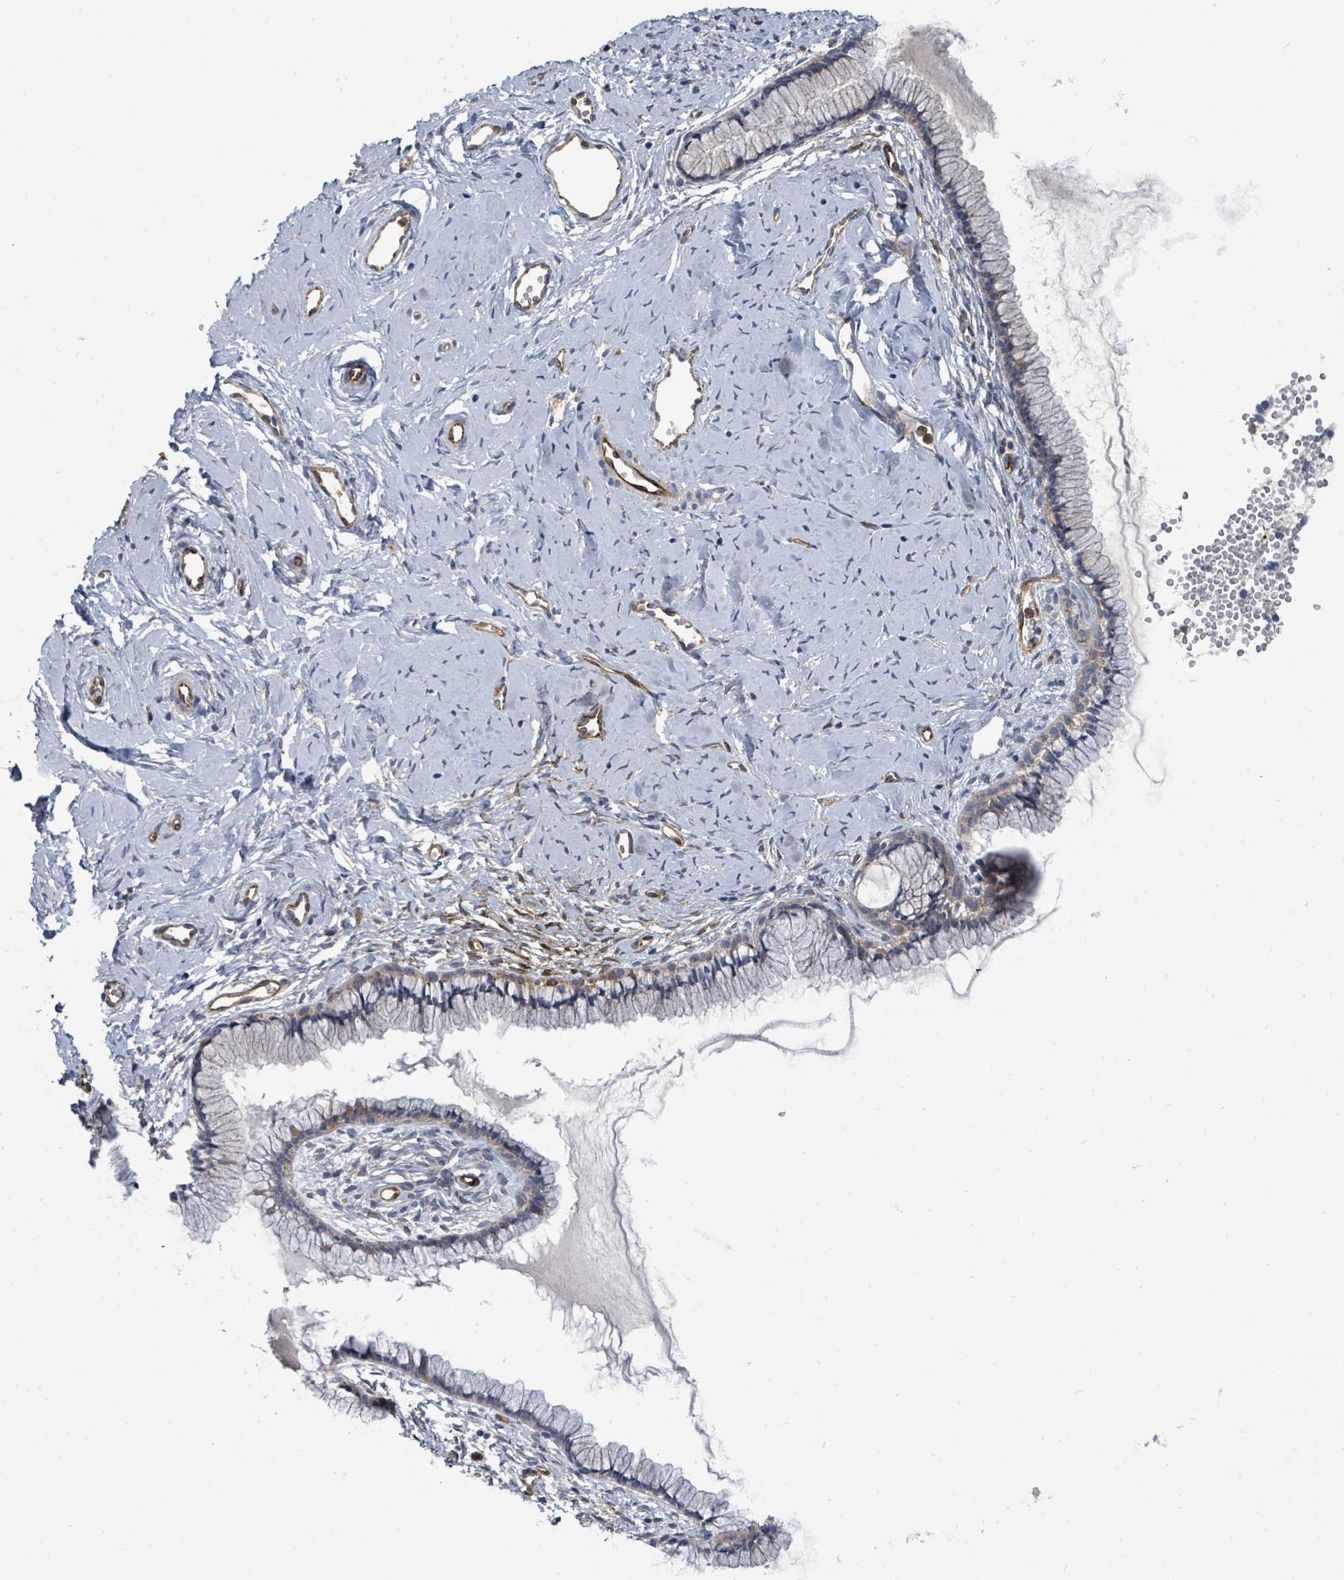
{"staining": {"intensity": "negative", "quantity": "none", "location": "none"}, "tissue": "cervix", "cell_type": "Glandular cells", "image_type": "normal", "snomed": [{"axis": "morphology", "description": "Normal tissue, NOS"}, {"axis": "topography", "description": "Cervix"}], "caption": "Immunohistochemical staining of unremarkable cervix shows no significant positivity in glandular cells. The staining was performed using DAB (3,3'-diaminobenzidine) to visualize the protein expression in brown, while the nuclei were stained in blue with hematoxylin (Magnification: 20x).", "gene": "IFIT1", "patient": {"sex": "female", "age": 40}}